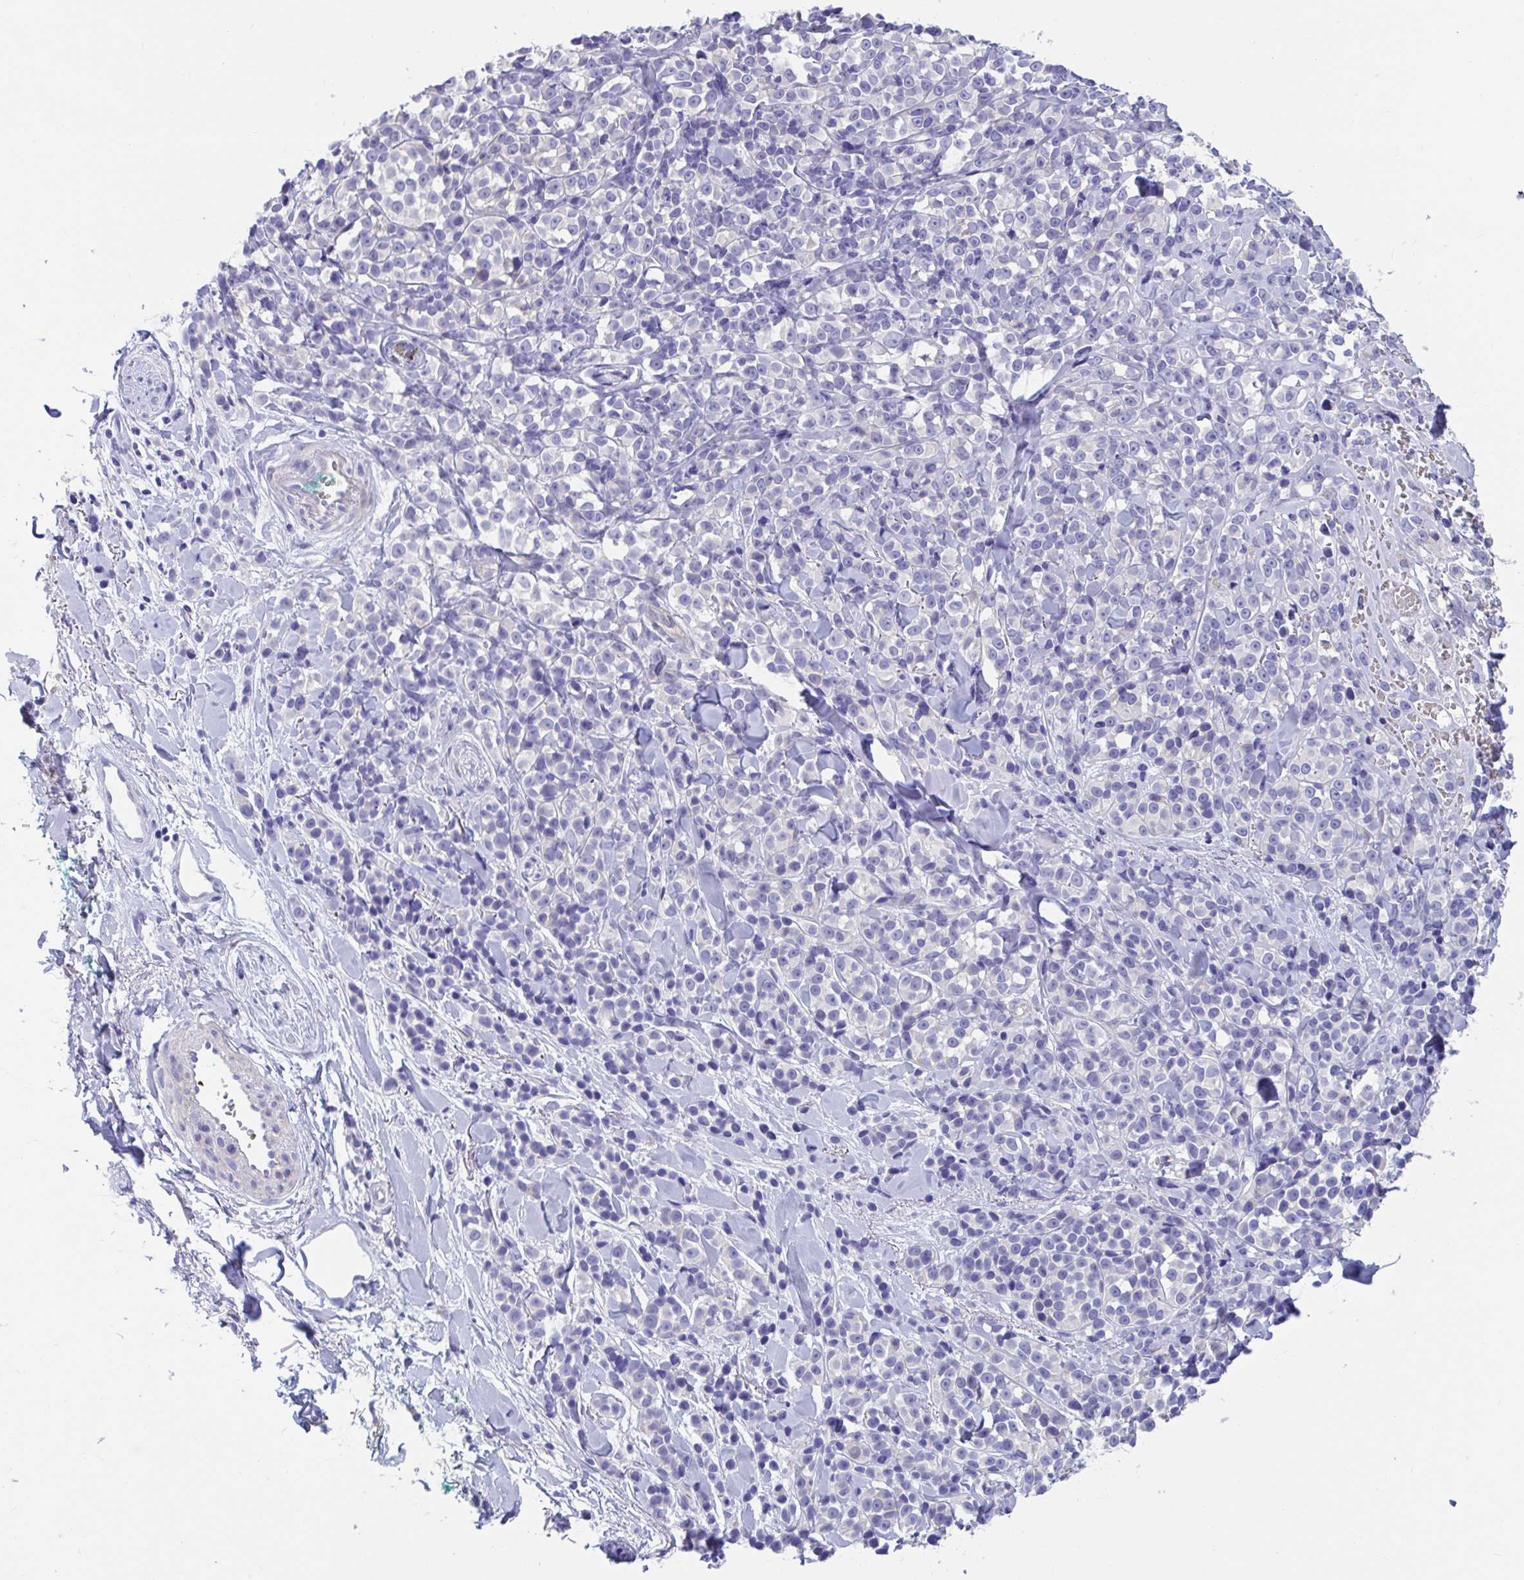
{"staining": {"intensity": "negative", "quantity": "none", "location": "none"}, "tissue": "melanoma", "cell_type": "Tumor cells", "image_type": "cancer", "snomed": [{"axis": "morphology", "description": "Malignant melanoma, NOS"}, {"axis": "topography", "description": "Skin"}], "caption": "This image is of malignant melanoma stained with IHC to label a protein in brown with the nuclei are counter-stained blue. There is no expression in tumor cells. (DAB IHC visualized using brightfield microscopy, high magnification).", "gene": "TTC30B", "patient": {"sex": "male", "age": 85}}